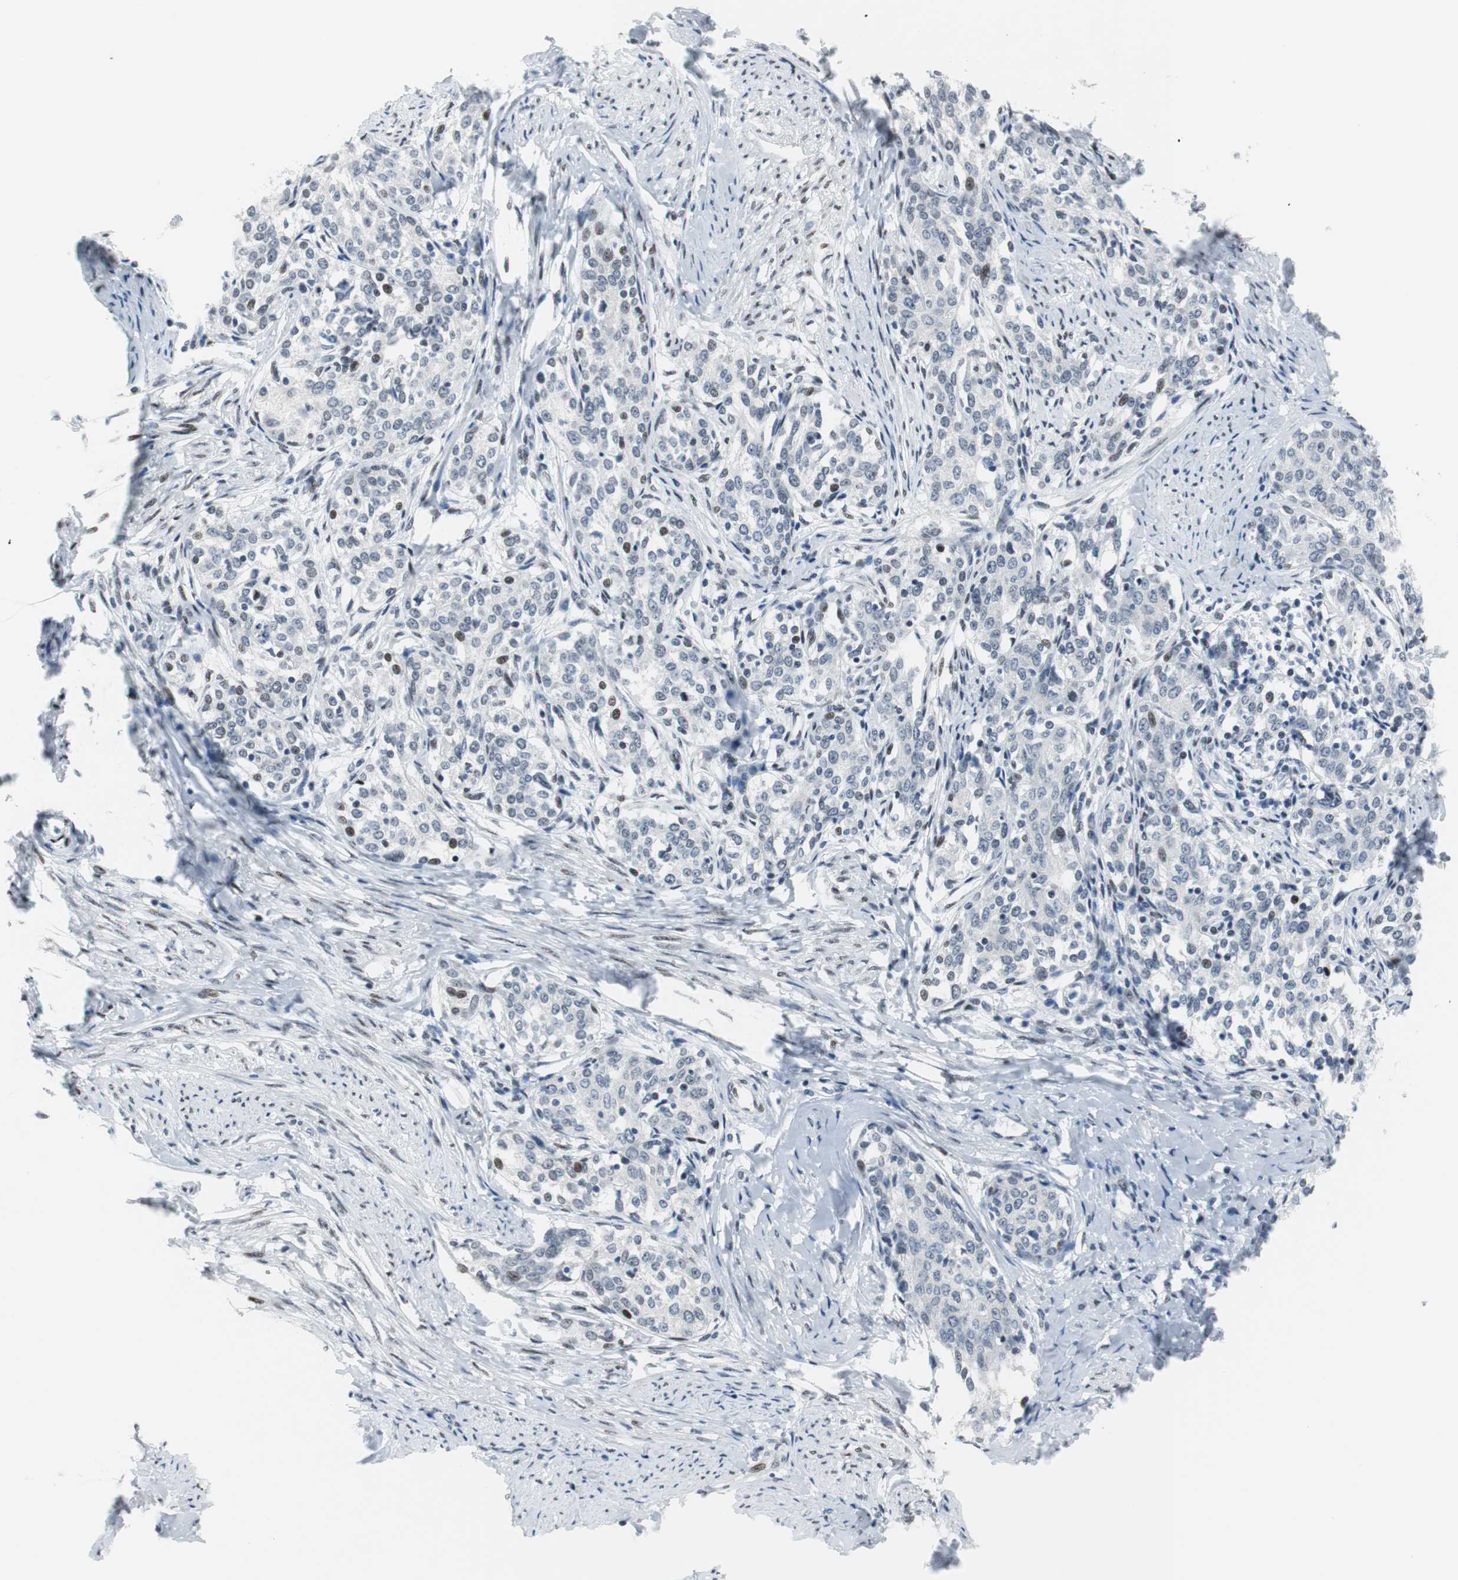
{"staining": {"intensity": "weak", "quantity": "<25%", "location": "nuclear"}, "tissue": "cervical cancer", "cell_type": "Tumor cells", "image_type": "cancer", "snomed": [{"axis": "morphology", "description": "Squamous cell carcinoma, NOS"}, {"axis": "morphology", "description": "Adenocarcinoma, NOS"}, {"axis": "topography", "description": "Cervix"}], "caption": "Immunohistochemical staining of human adenocarcinoma (cervical) displays no significant staining in tumor cells. Brightfield microscopy of immunohistochemistry (IHC) stained with DAB (3,3'-diaminobenzidine) (brown) and hematoxylin (blue), captured at high magnification.", "gene": "MTA1", "patient": {"sex": "female", "age": 52}}